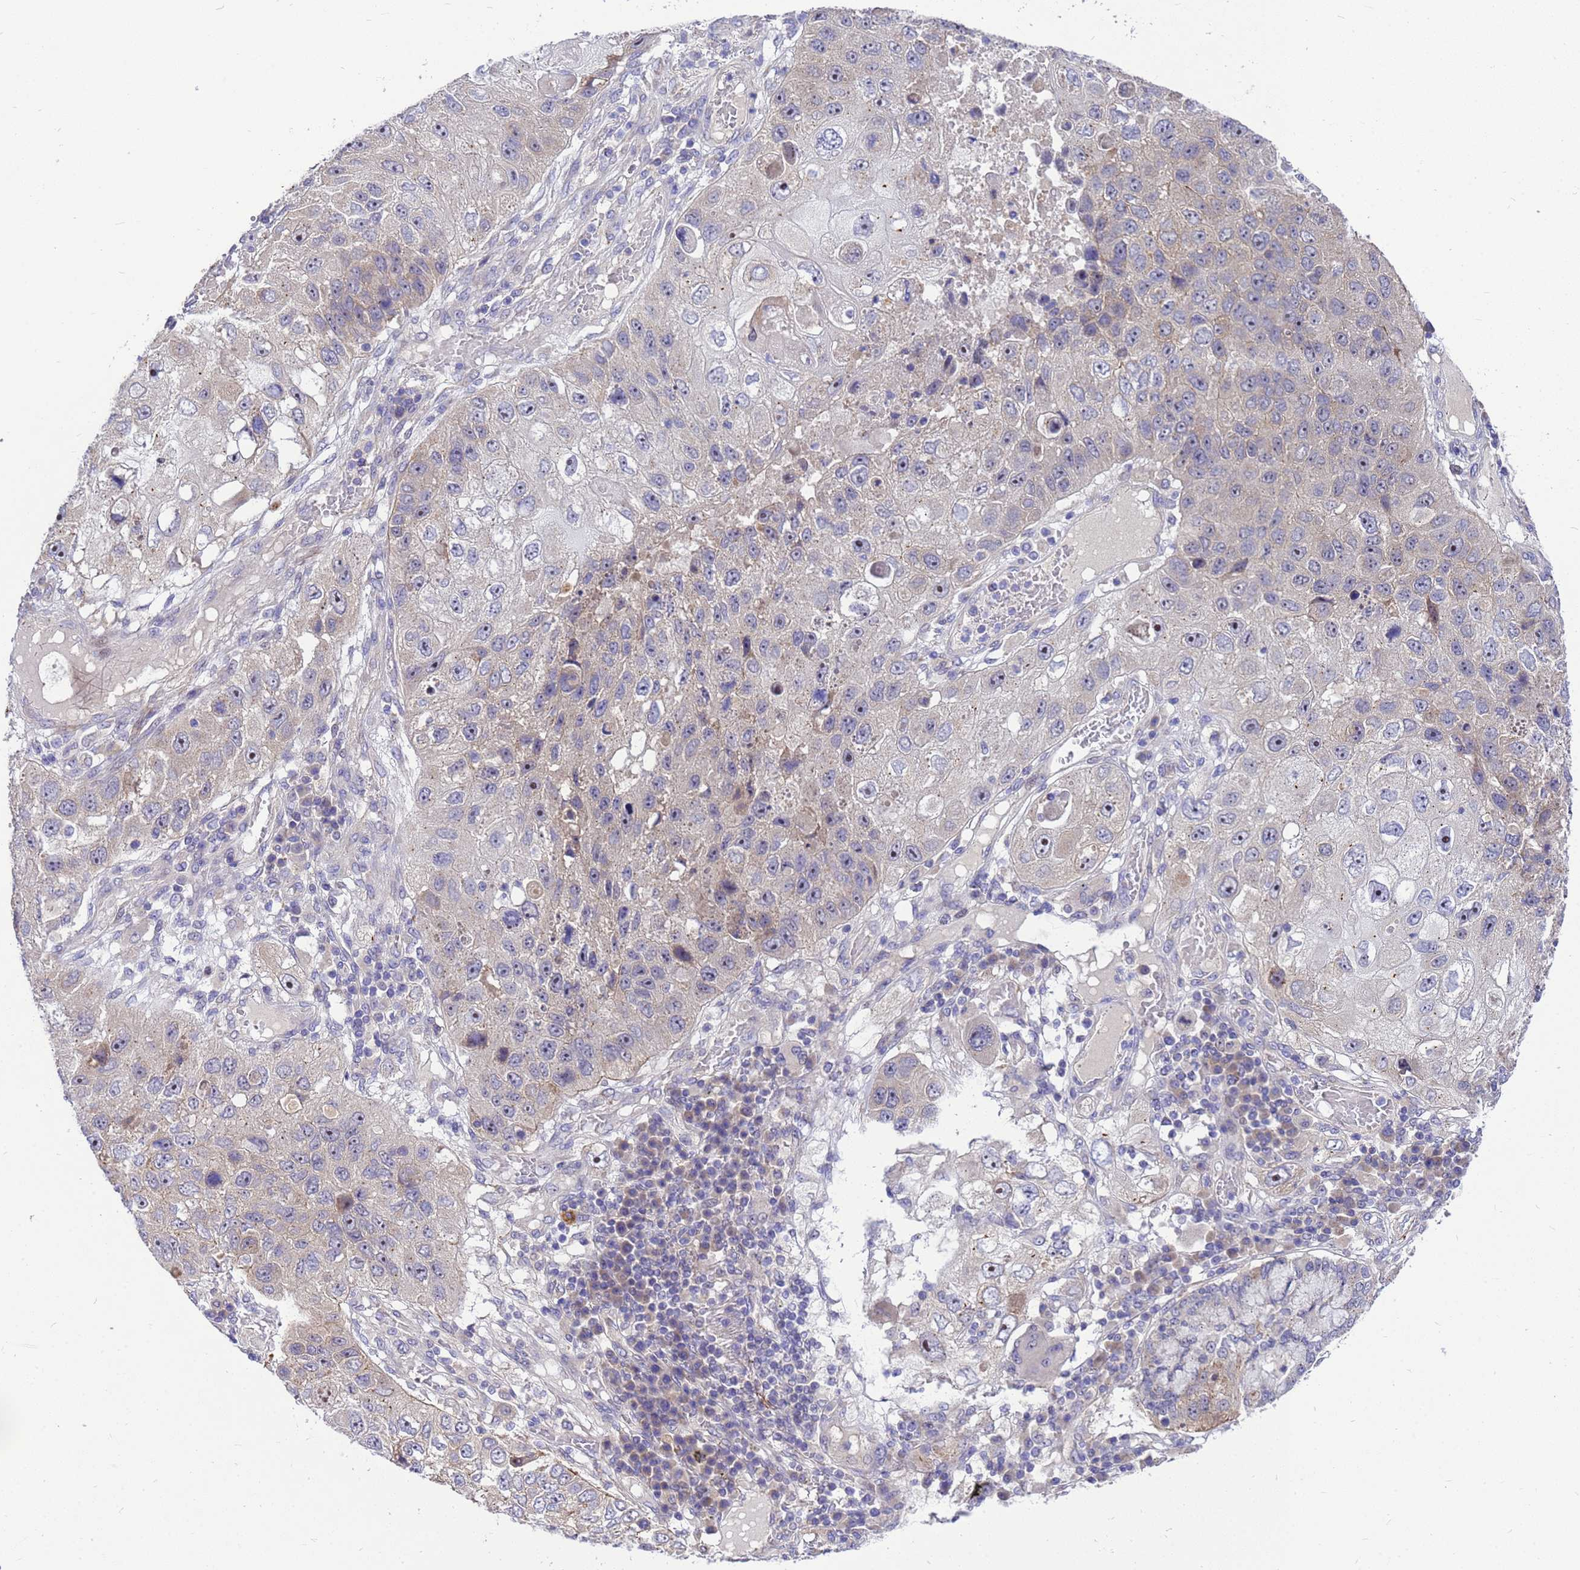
{"staining": {"intensity": "weak", "quantity": "<25%", "location": "cytoplasmic/membranous"}, "tissue": "lung cancer", "cell_type": "Tumor cells", "image_type": "cancer", "snomed": [{"axis": "morphology", "description": "Squamous cell carcinoma, NOS"}, {"axis": "topography", "description": "Lung"}], "caption": "IHC micrograph of neoplastic tissue: human squamous cell carcinoma (lung) stained with DAB (3,3'-diaminobenzidine) shows no significant protein expression in tumor cells.", "gene": "POP7", "patient": {"sex": "male", "age": 61}}